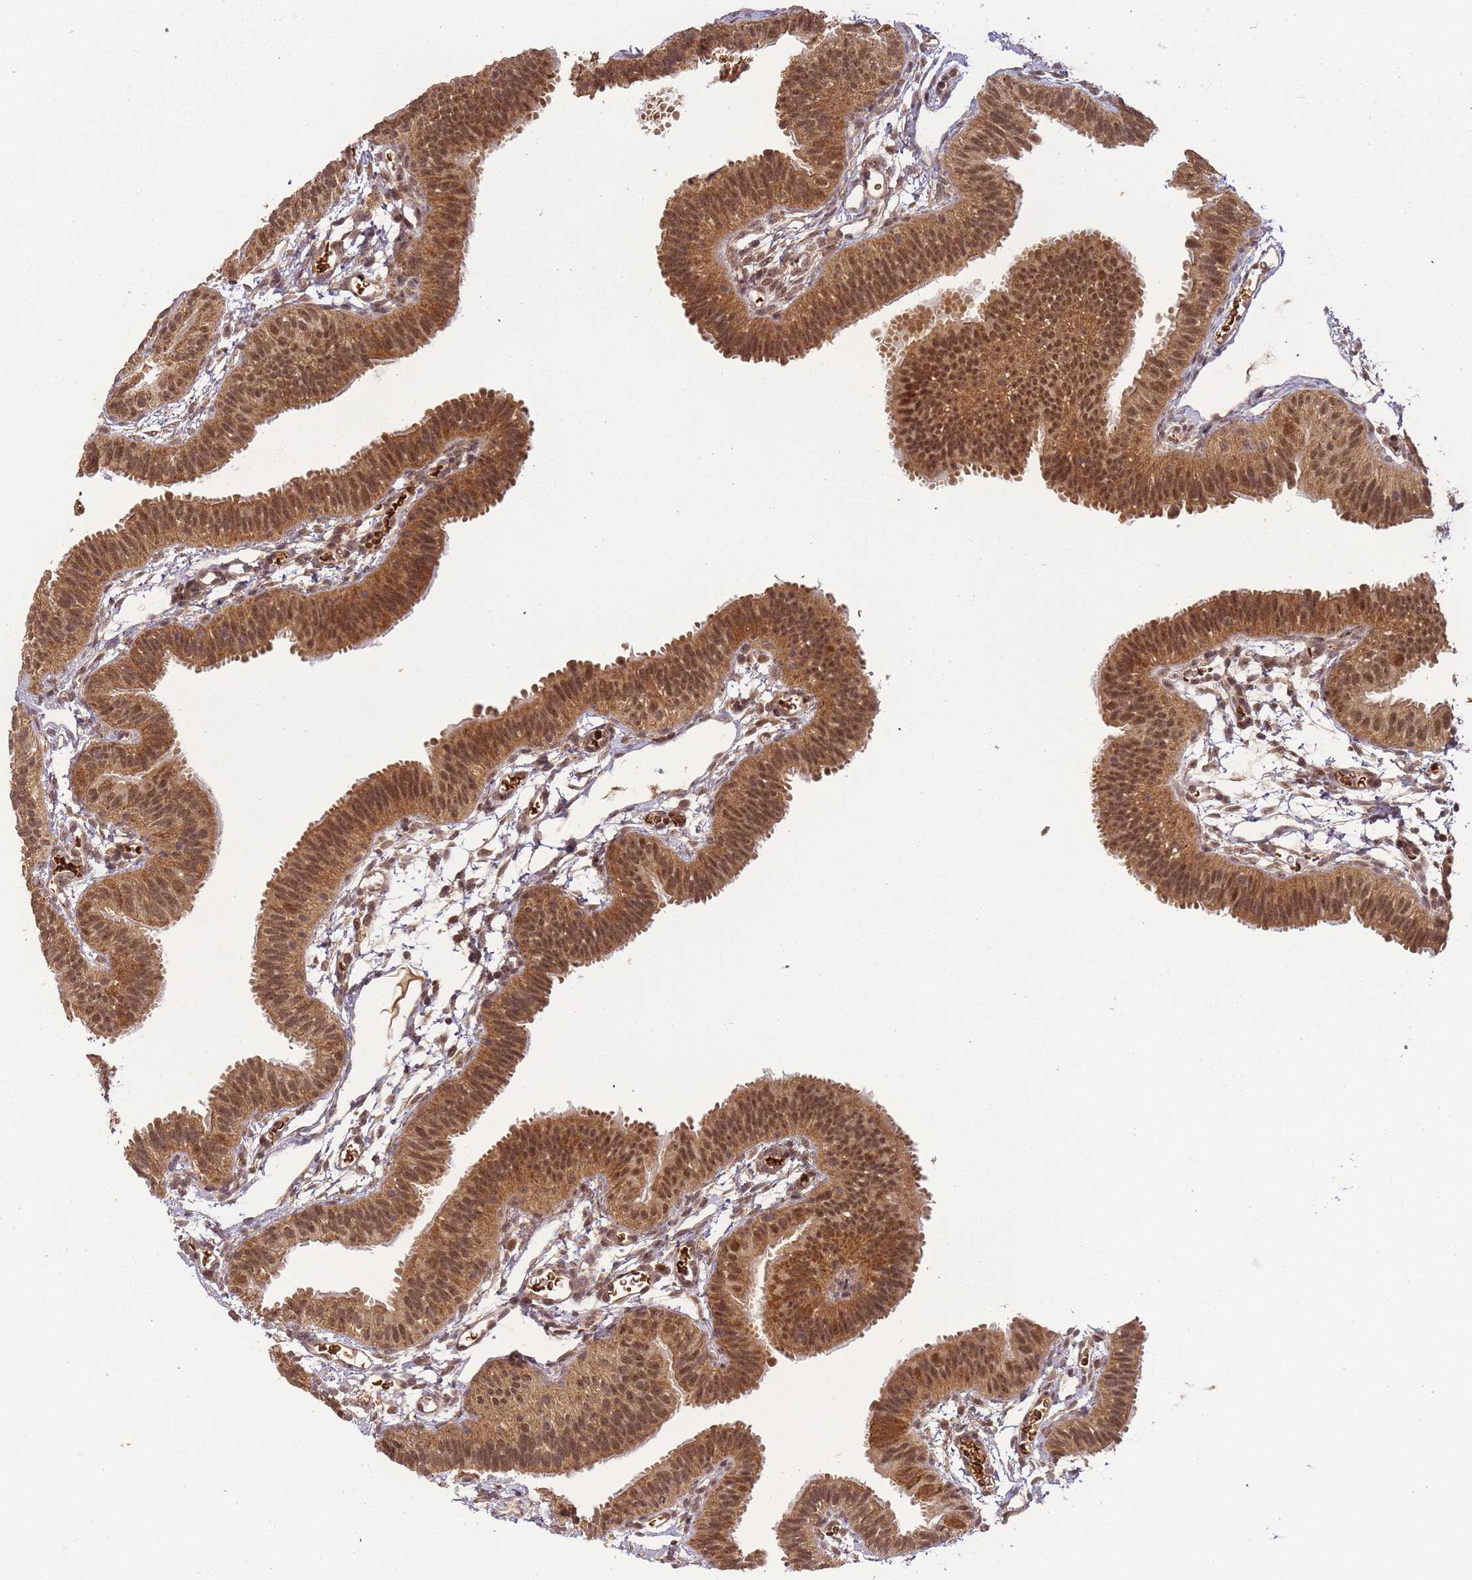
{"staining": {"intensity": "moderate", "quantity": ">75%", "location": "cytoplasmic/membranous,nuclear"}, "tissue": "fallopian tube", "cell_type": "Glandular cells", "image_type": "normal", "snomed": [{"axis": "morphology", "description": "Normal tissue, NOS"}, {"axis": "topography", "description": "Fallopian tube"}], "caption": "The micrograph reveals immunohistochemical staining of benign fallopian tube. There is moderate cytoplasmic/membranous,nuclear staining is appreciated in approximately >75% of glandular cells.", "gene": "ZNF497", "patient": {"sex": "female", "age": 35}}